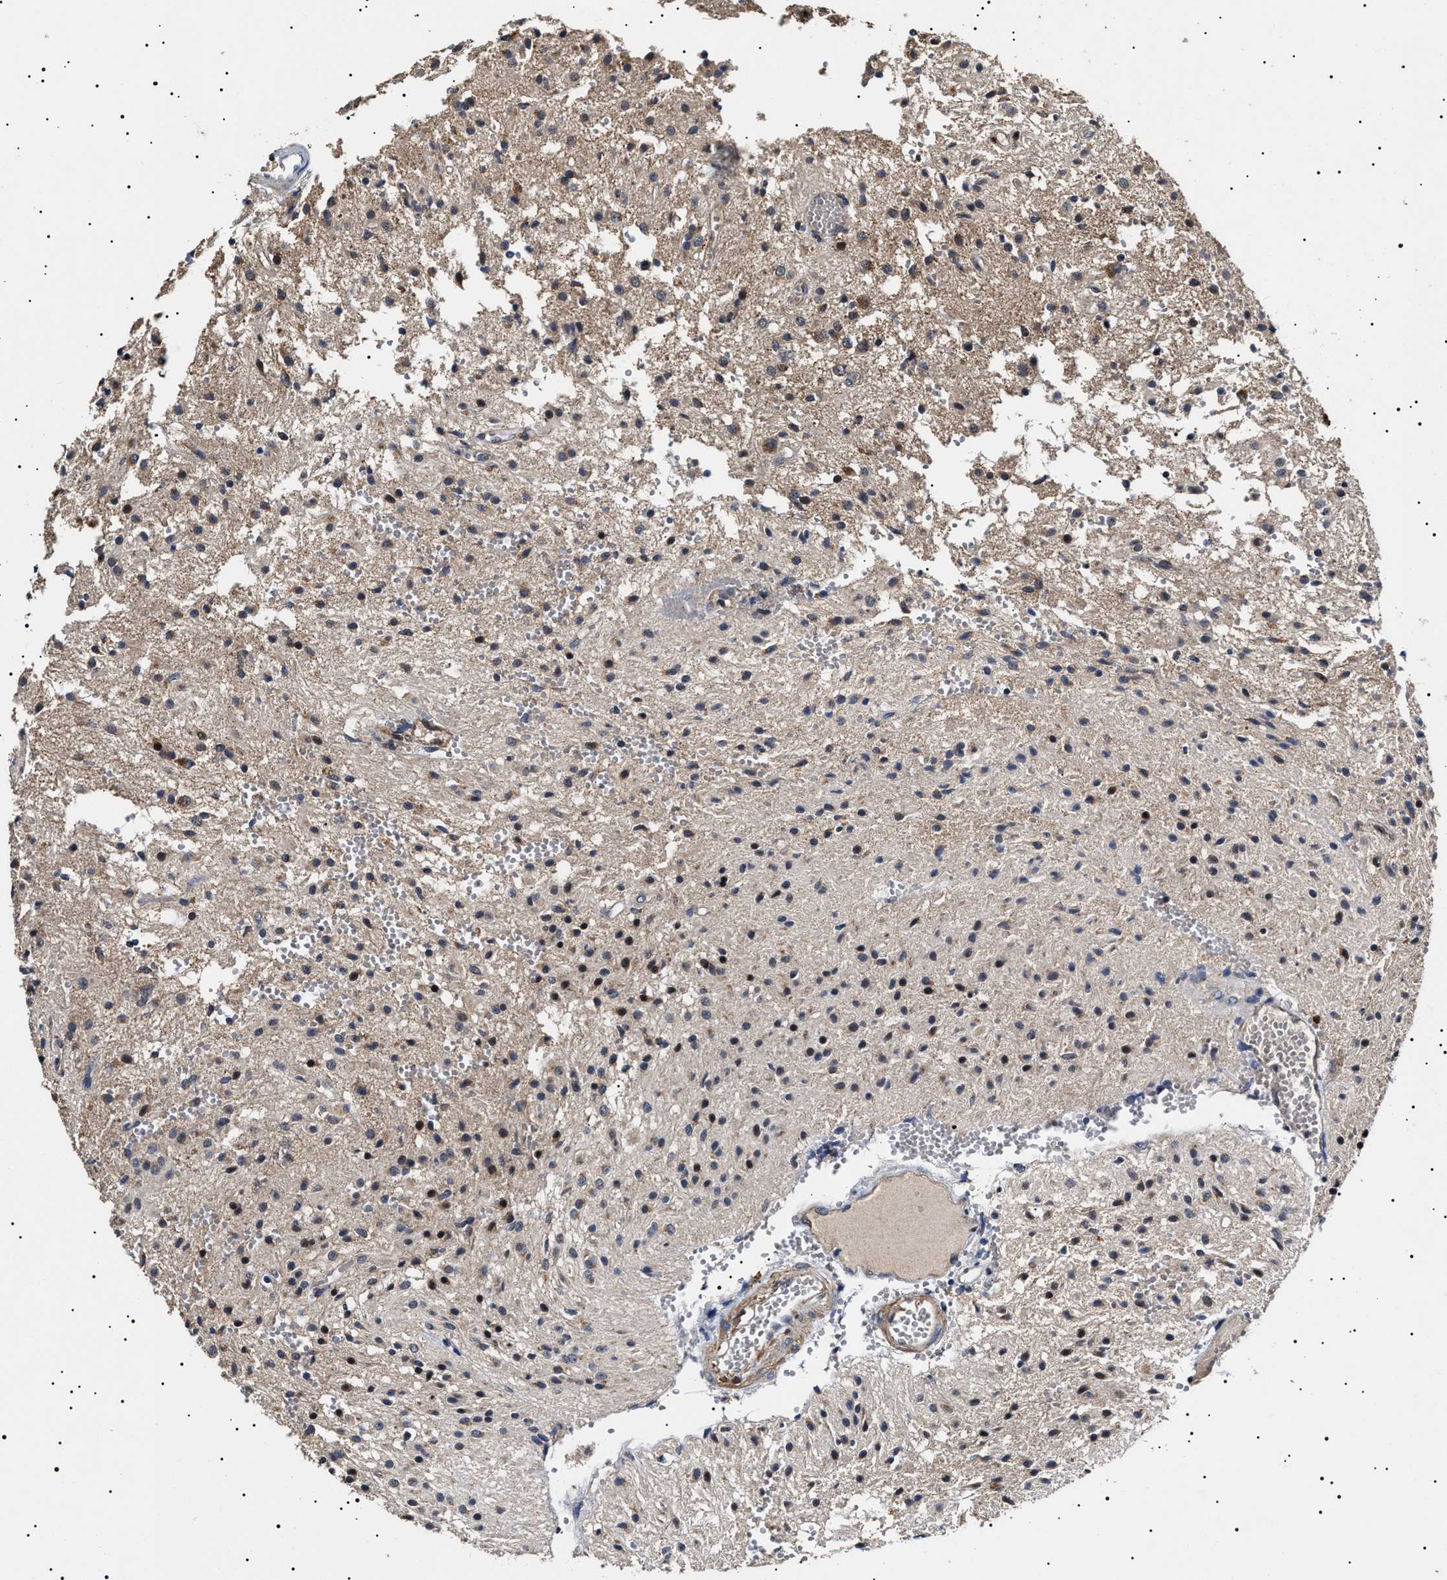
{"staining": {"intensity": "weak", "quantity": "<25%", "location": "cytoplasmic/membranous"}, "tissue": "glioma", "cell_type": "Tumor cells", "image_type": "cancer", "snomed": [{"axis": "morphology", "description": "Glioma, malignant, High grade"}, {"axis": "topography", "description": "Brain"}], "caption": "Immunohistochemistry (IHC) of malignant high-grade glioma shows no expression in tumor cells.", "gene": "RAB34", "patient": {"sex": "female", "age": 59}}